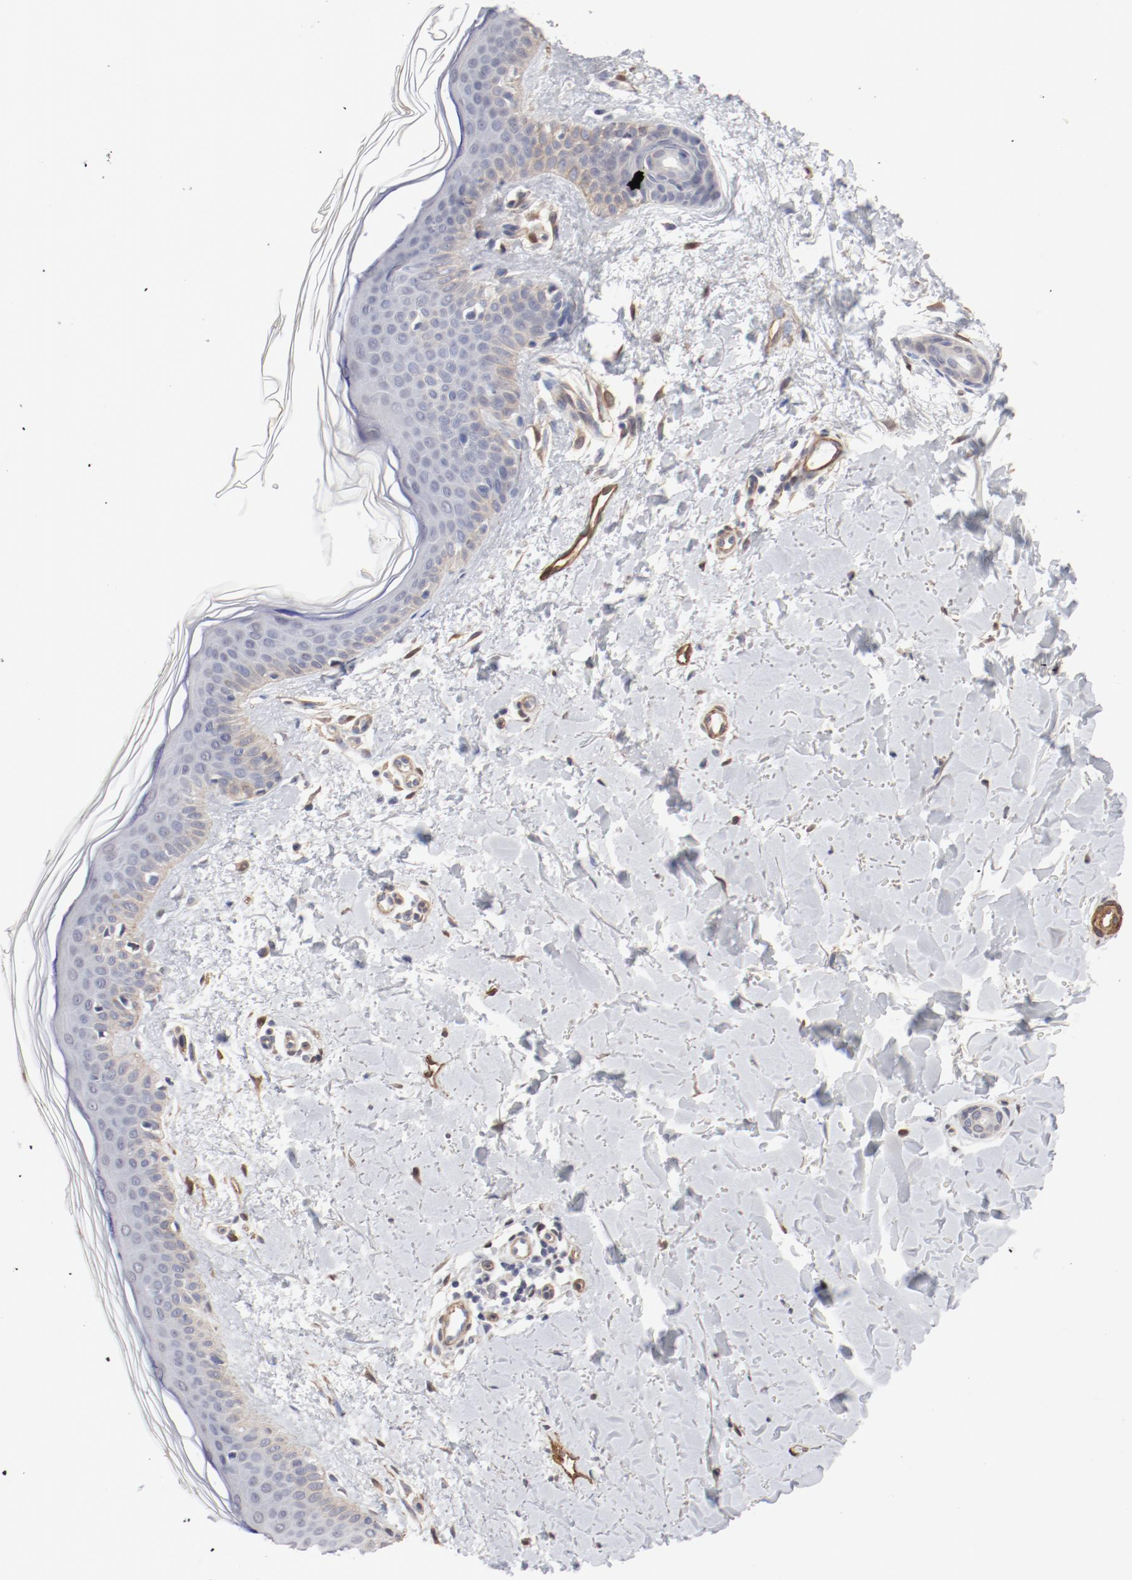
{"staining": {"intensity": "strong", "quantity": ">75%", "location": "cytoplasmic/membranous"}, "tissue": "skin", "cell_type": "Fibroblasts", "image_type": "normal", "snomed": [{"axis": "morphology", "description": "Normal tissue, NOS"}, {"axis": "topography", "description": "Skin"}], "caption": "Immunohistochemistry of normal human skin demonstrates high levels of strong cytoplasmic/membranous positivity in about >75% of fibroblasts. Using DAB (3,3'-diaminobenzidine) (brown) and hematoxylin (blue) stains, captured at high magnification using brightfield microscopy.", "gene": "MAGED4B", "patient": {"sex": "female", "age": 56}}